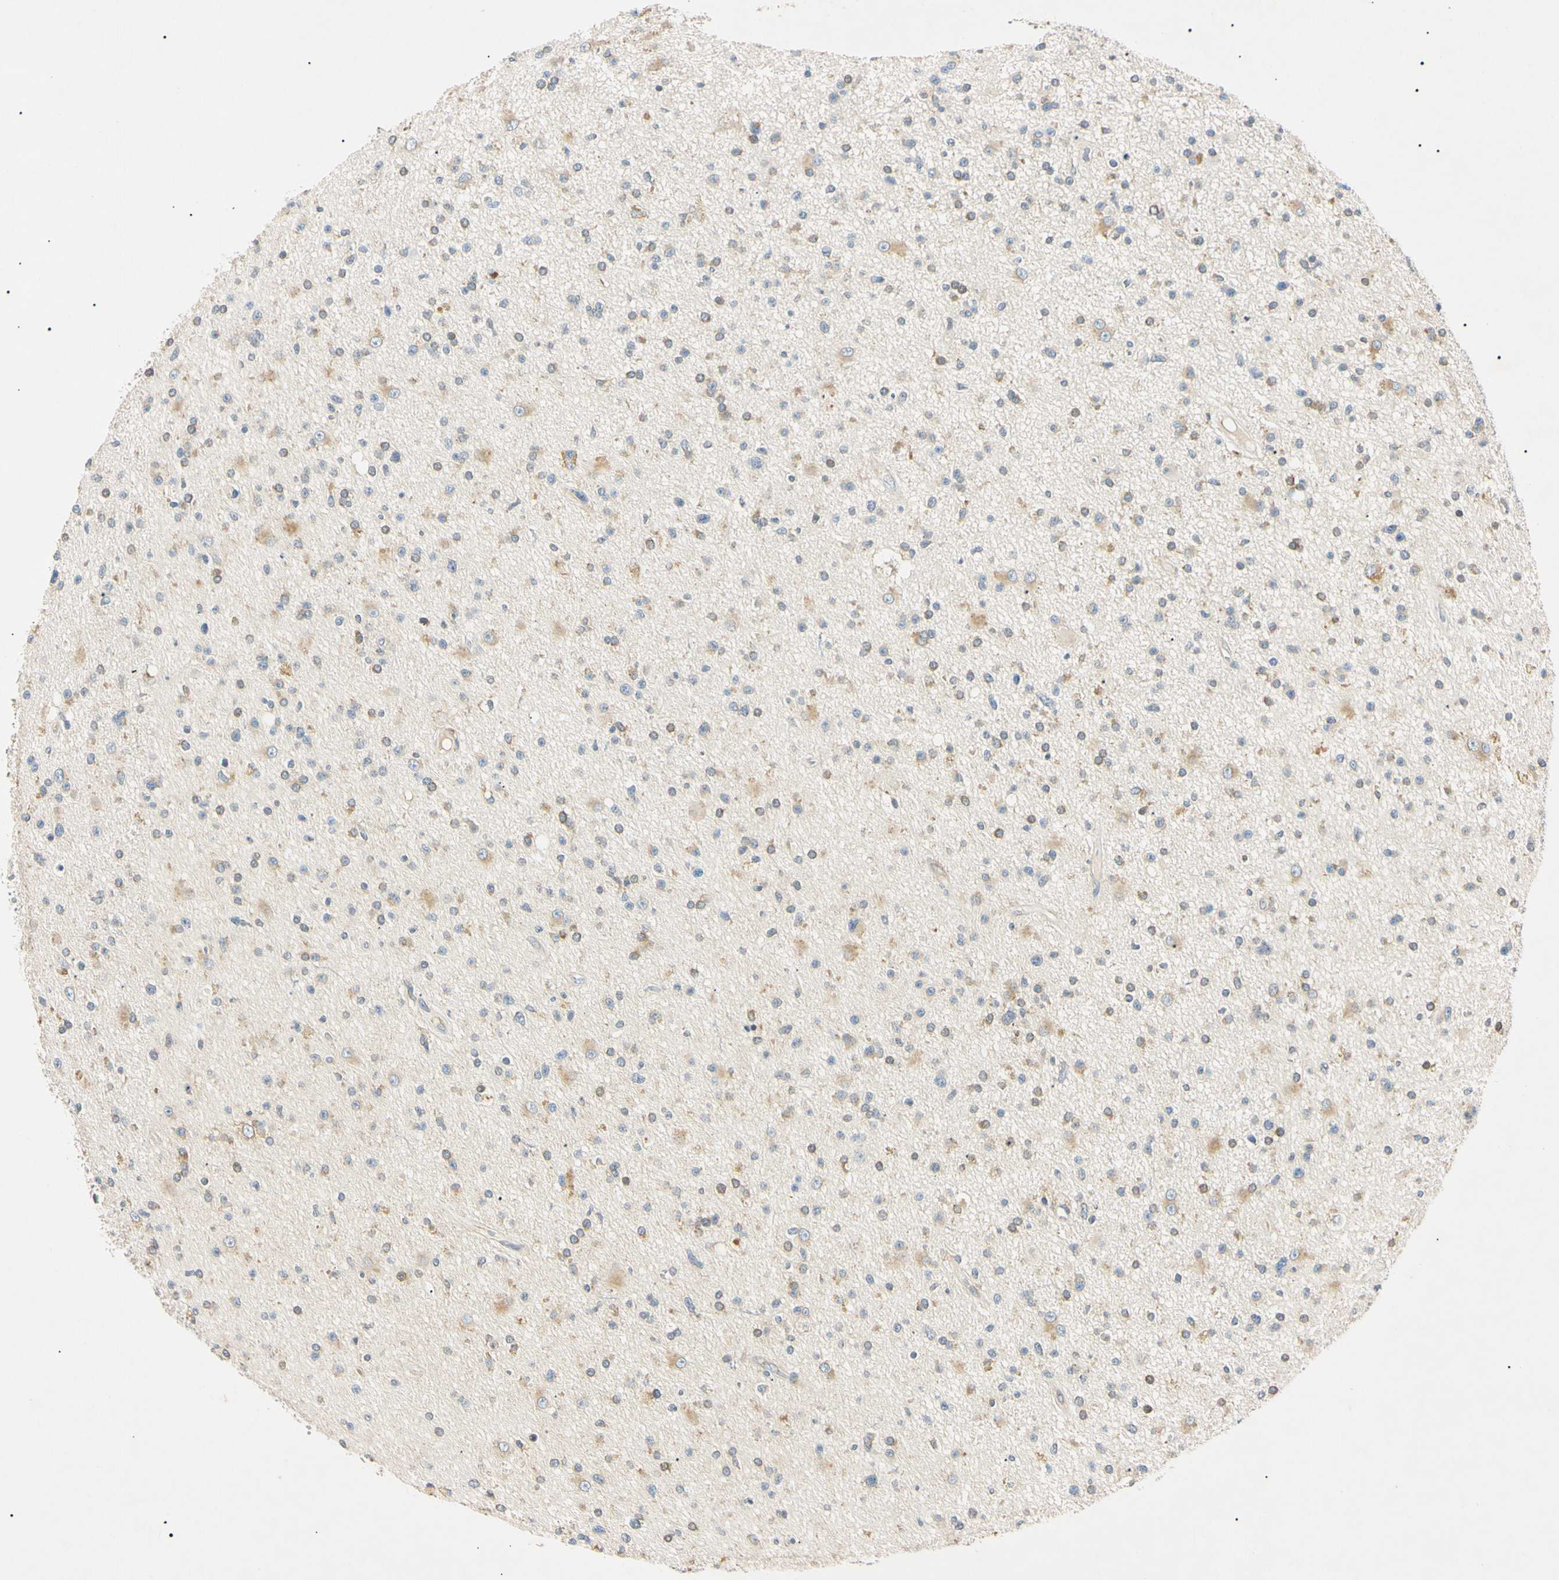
{"staining": {"intensity": "moderate", "quantity": "25%-75%", "location": "cytoplasmic/membranous"}, "tissue": "glioma", "cell_type": "Tumor cells", "image_type": "cancer", "snomed": [{"axis": "morphology", "description": "Glioma, malignant, High grade"}, {"axis": "topography", "description": "Brain"}], "caption": "A photomicrograph showing moderate cytoplasmic/membranous positivity in about 25%-75% of tumor cells in glioma, as visualized by brown immunohistochemical staining.", "gene": "DNAJB12", "patient": {"sex": "male", "age": 33}}